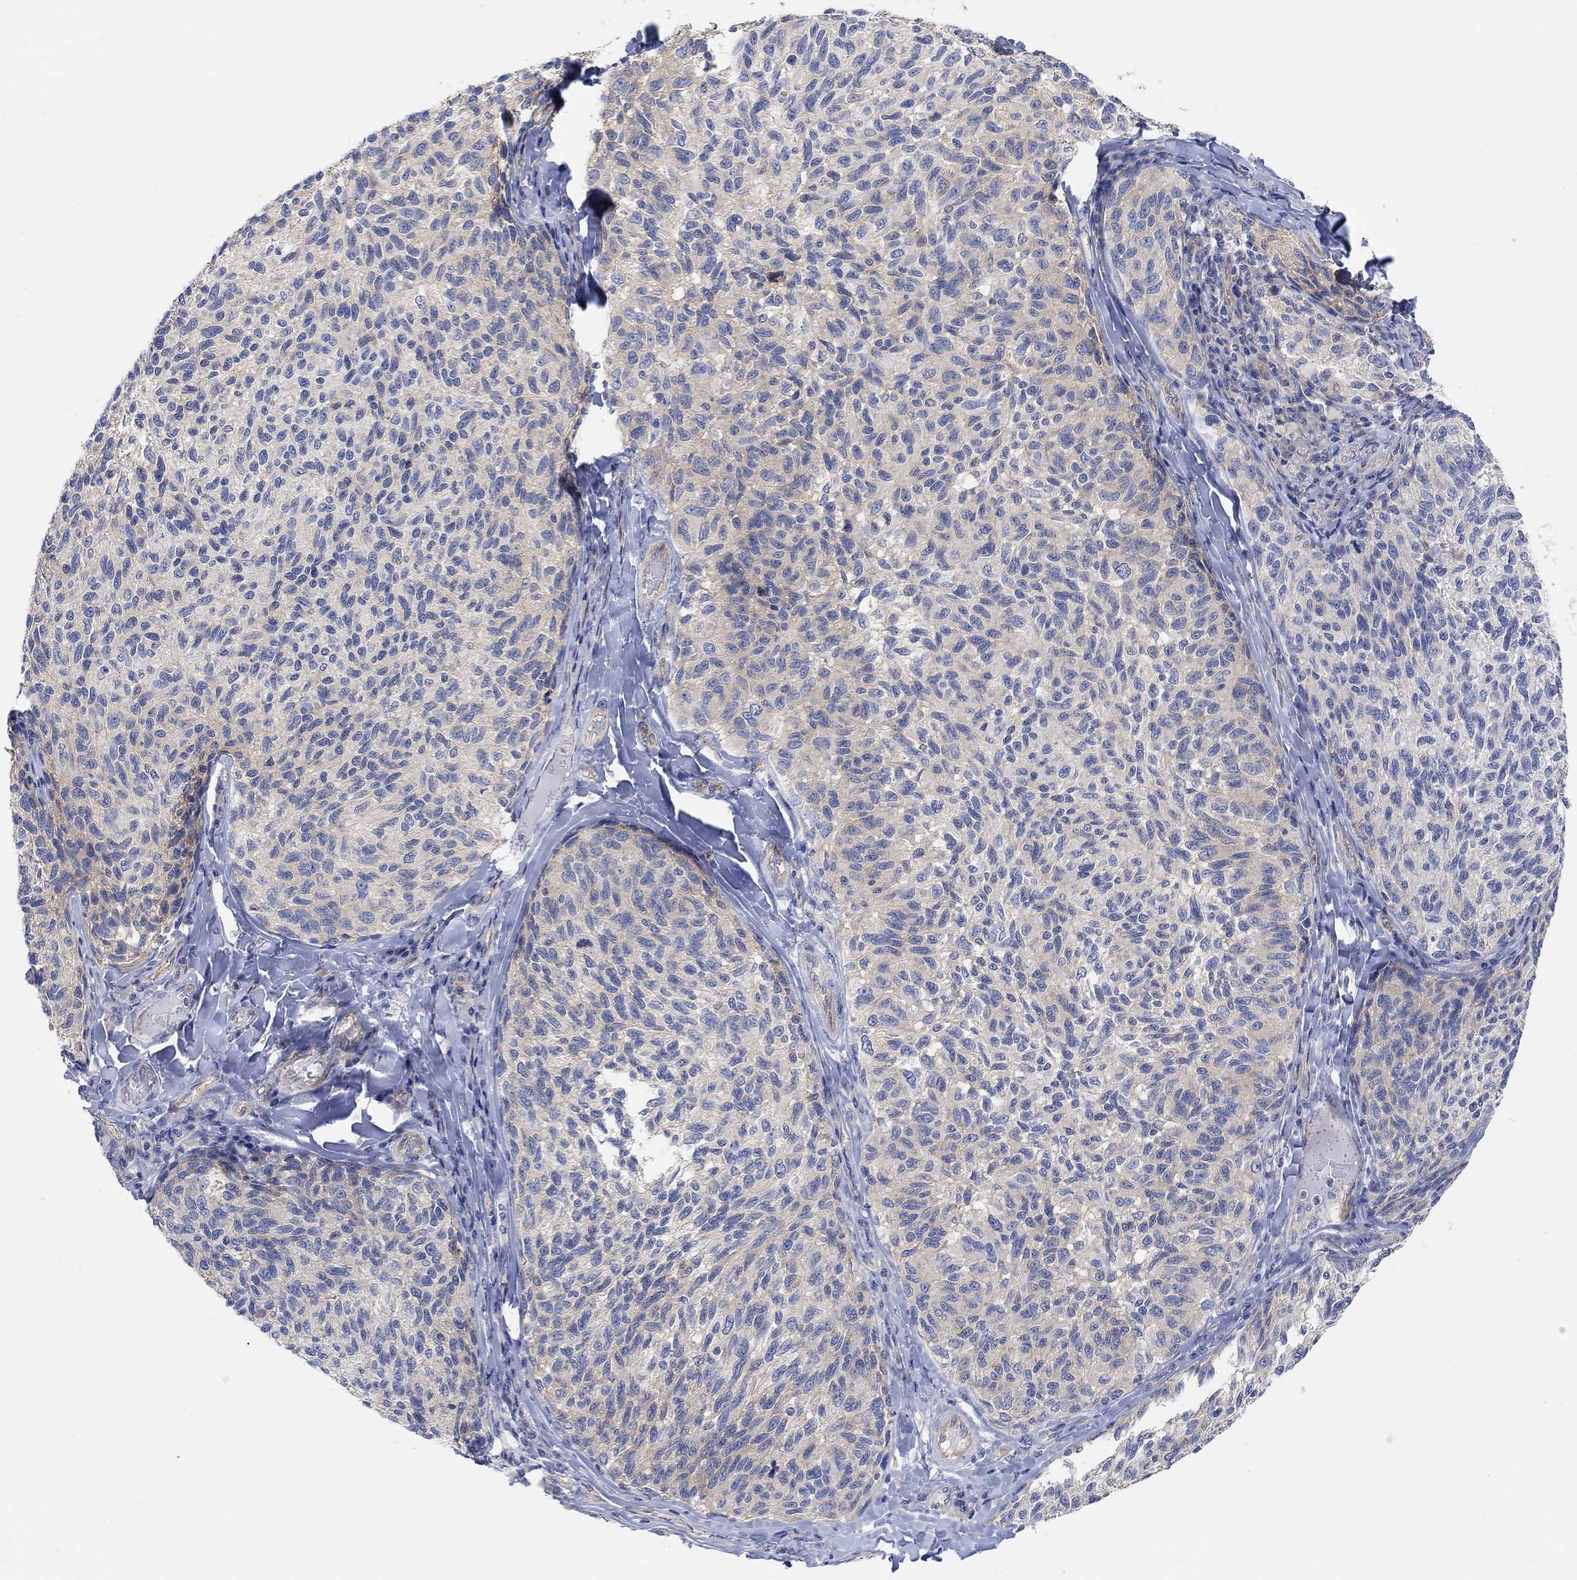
{"staining": {"intensity": "weak", "quantity": "<25%", "location": "cytoplasmic/membranous"}, "tissue": "melanoma", "cell_type": "Tumor cells", "image_type": "cancer", "snomed": [{"axis": "morphology", "description": "Malignant melanoma, NOS"}, {"axis": "topography", "description": "Skin"}], "caption": "This is an immunohistochemistry photomicrograph of malignant melanoma. There is no positivity in tumor cells.", "gene": "RGS1", "patient": {"sex": "female", "age": 73}}